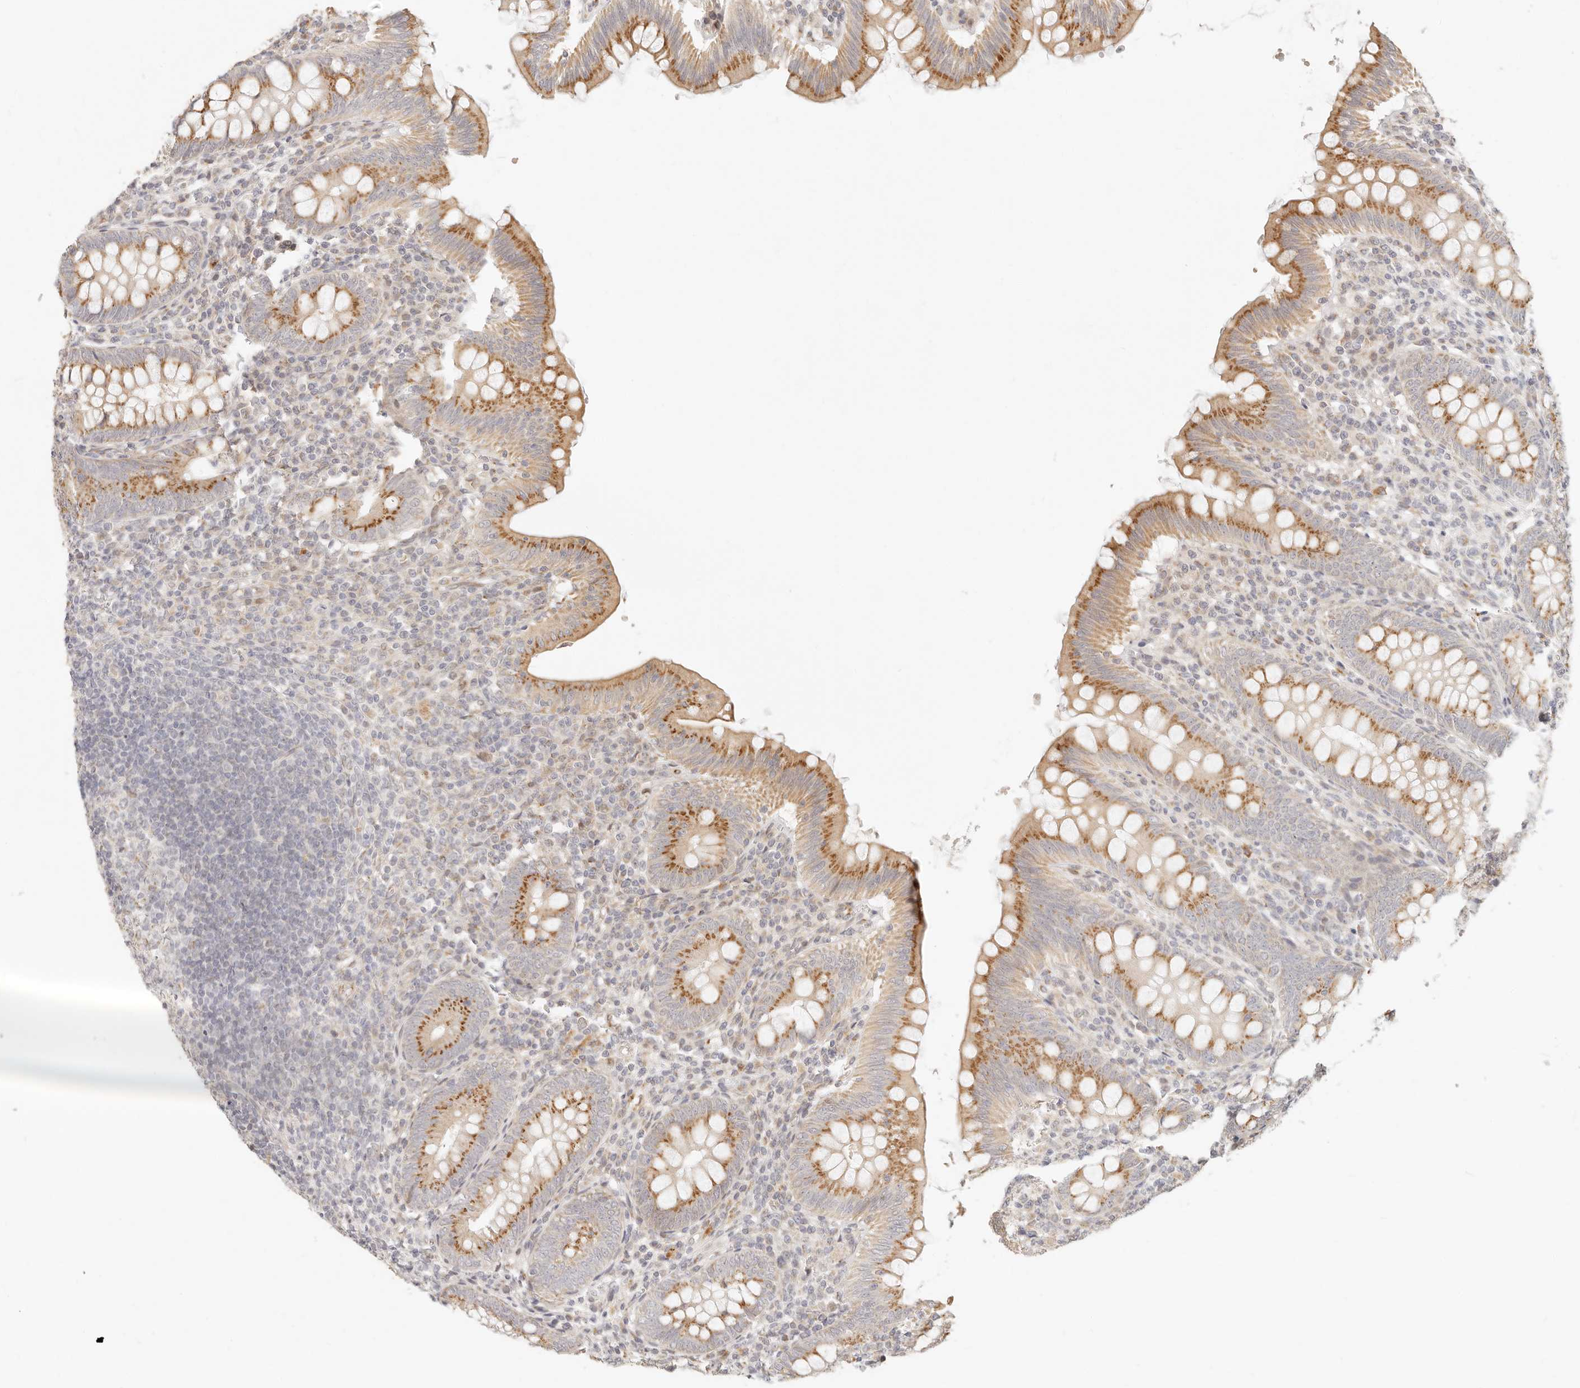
{"staining": {"intensity": "moderate", "quantity": ">75%", "location": "cytoplasmic/membranous"}, "tissue": "appendix", "cell_type": "Glandular cells", "image_type": "normal", "snomed": [{"axis": "morphology", "description": "Normal tissue, NOS"}, {"axis": "topography", "description": "Appendix"}], "caption": "A photomicrograph showing moderate cytoplasmic/membranous staining in approximately >75% of glandular cells in benign appendix, as visualized by brown immunohistochemical staining.", "gene": "FAM20B", "patient": {"sex": "male", "age": 14}}